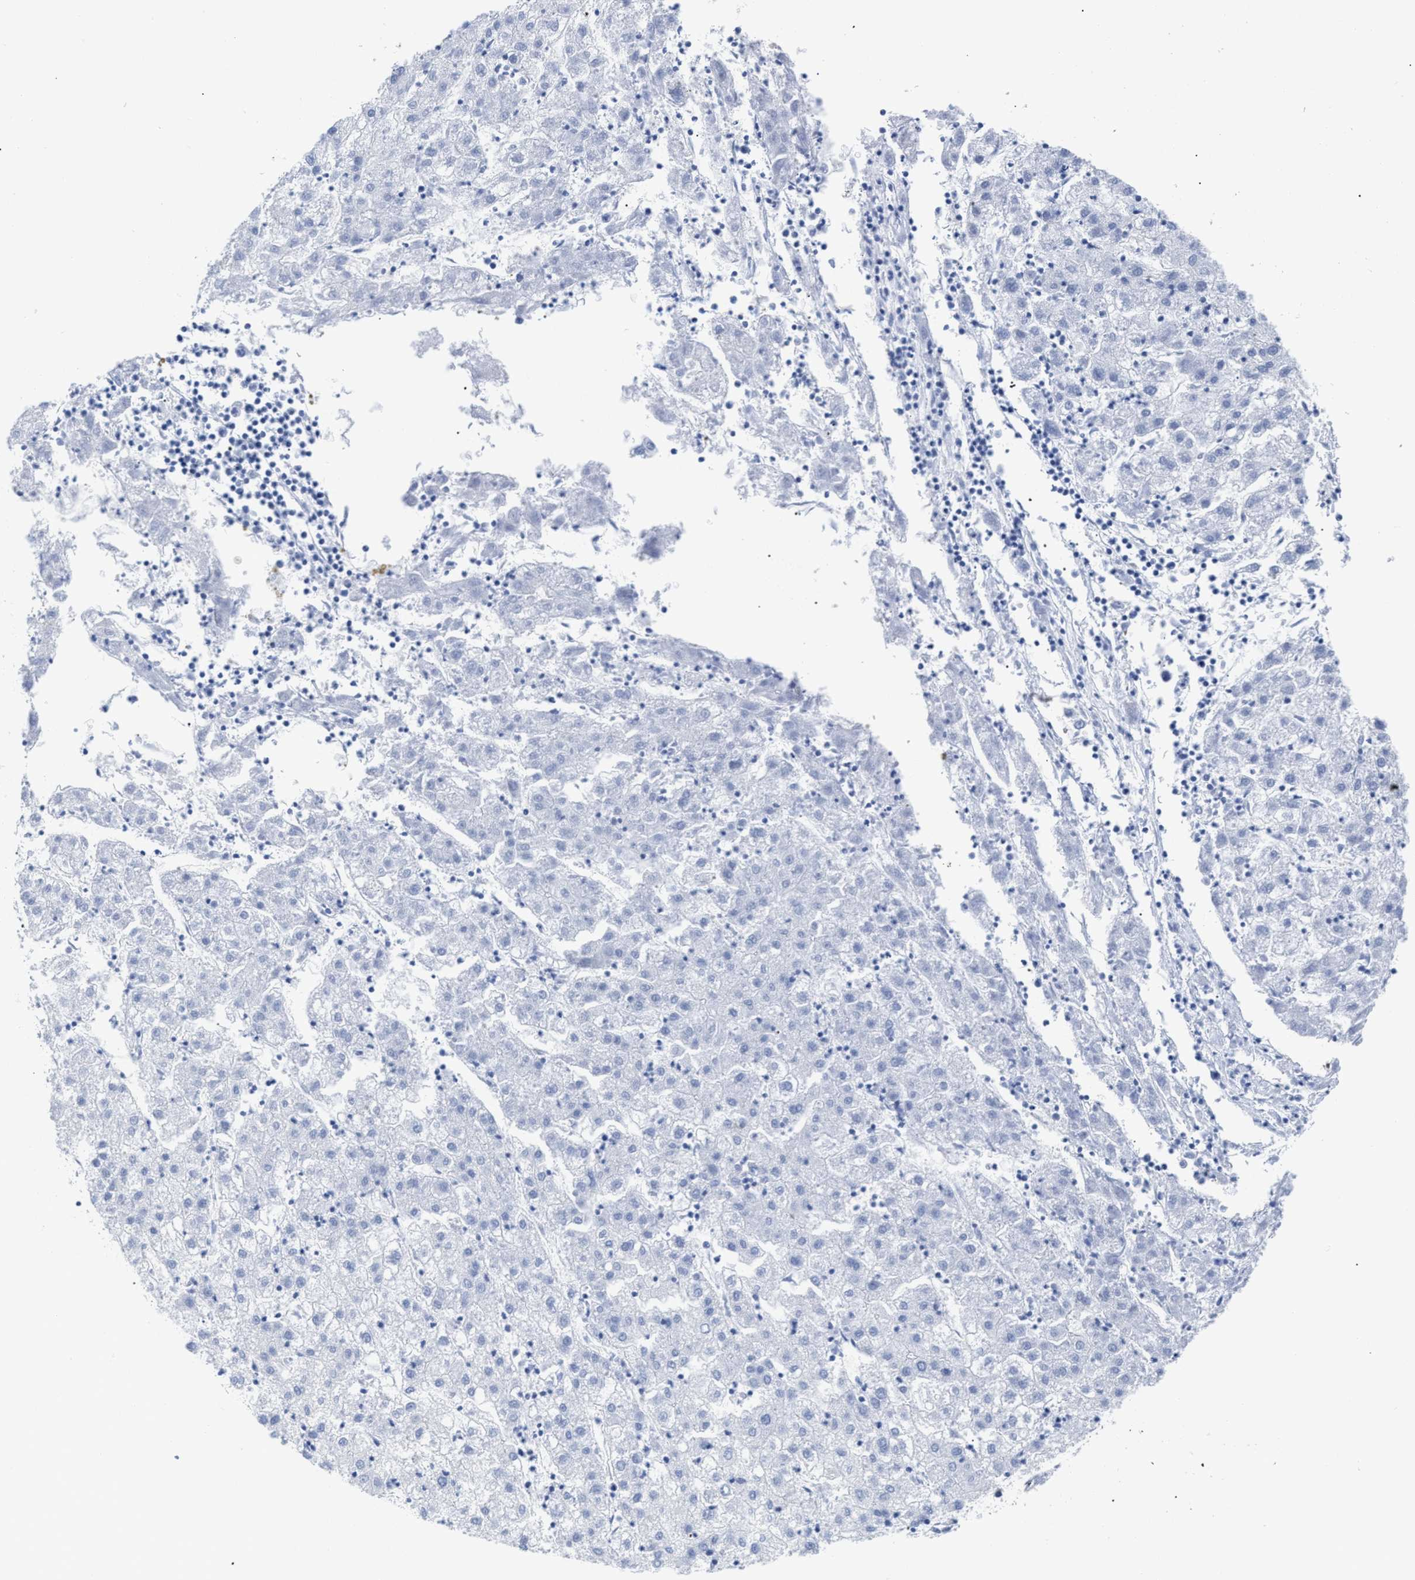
{"staining": {"intensity": "negative", "quantity": "none", "location": "none"}, "tissue": "liver cancer", "cell_type": "Tumor cells", "image_type": "cancer", "snomed": [{"axis": "morphology", "description": "Carcinoma, Hepatocellular, NOS"}, {"axis": "topography", "description": "Liver"}], "caption": "Immunohistochemistry image of human hepatocellular carcinoma (liver) stained for a protein (brown), which displays no expression in tumor cells. Brightfield microscopy of immunohistochemistry (IHC) stained with DAB (brown) and hematoxylin (blue), captured at high magnification.", "gene": "DUSP26", "patient": {"sex": "male", "age": 72}}